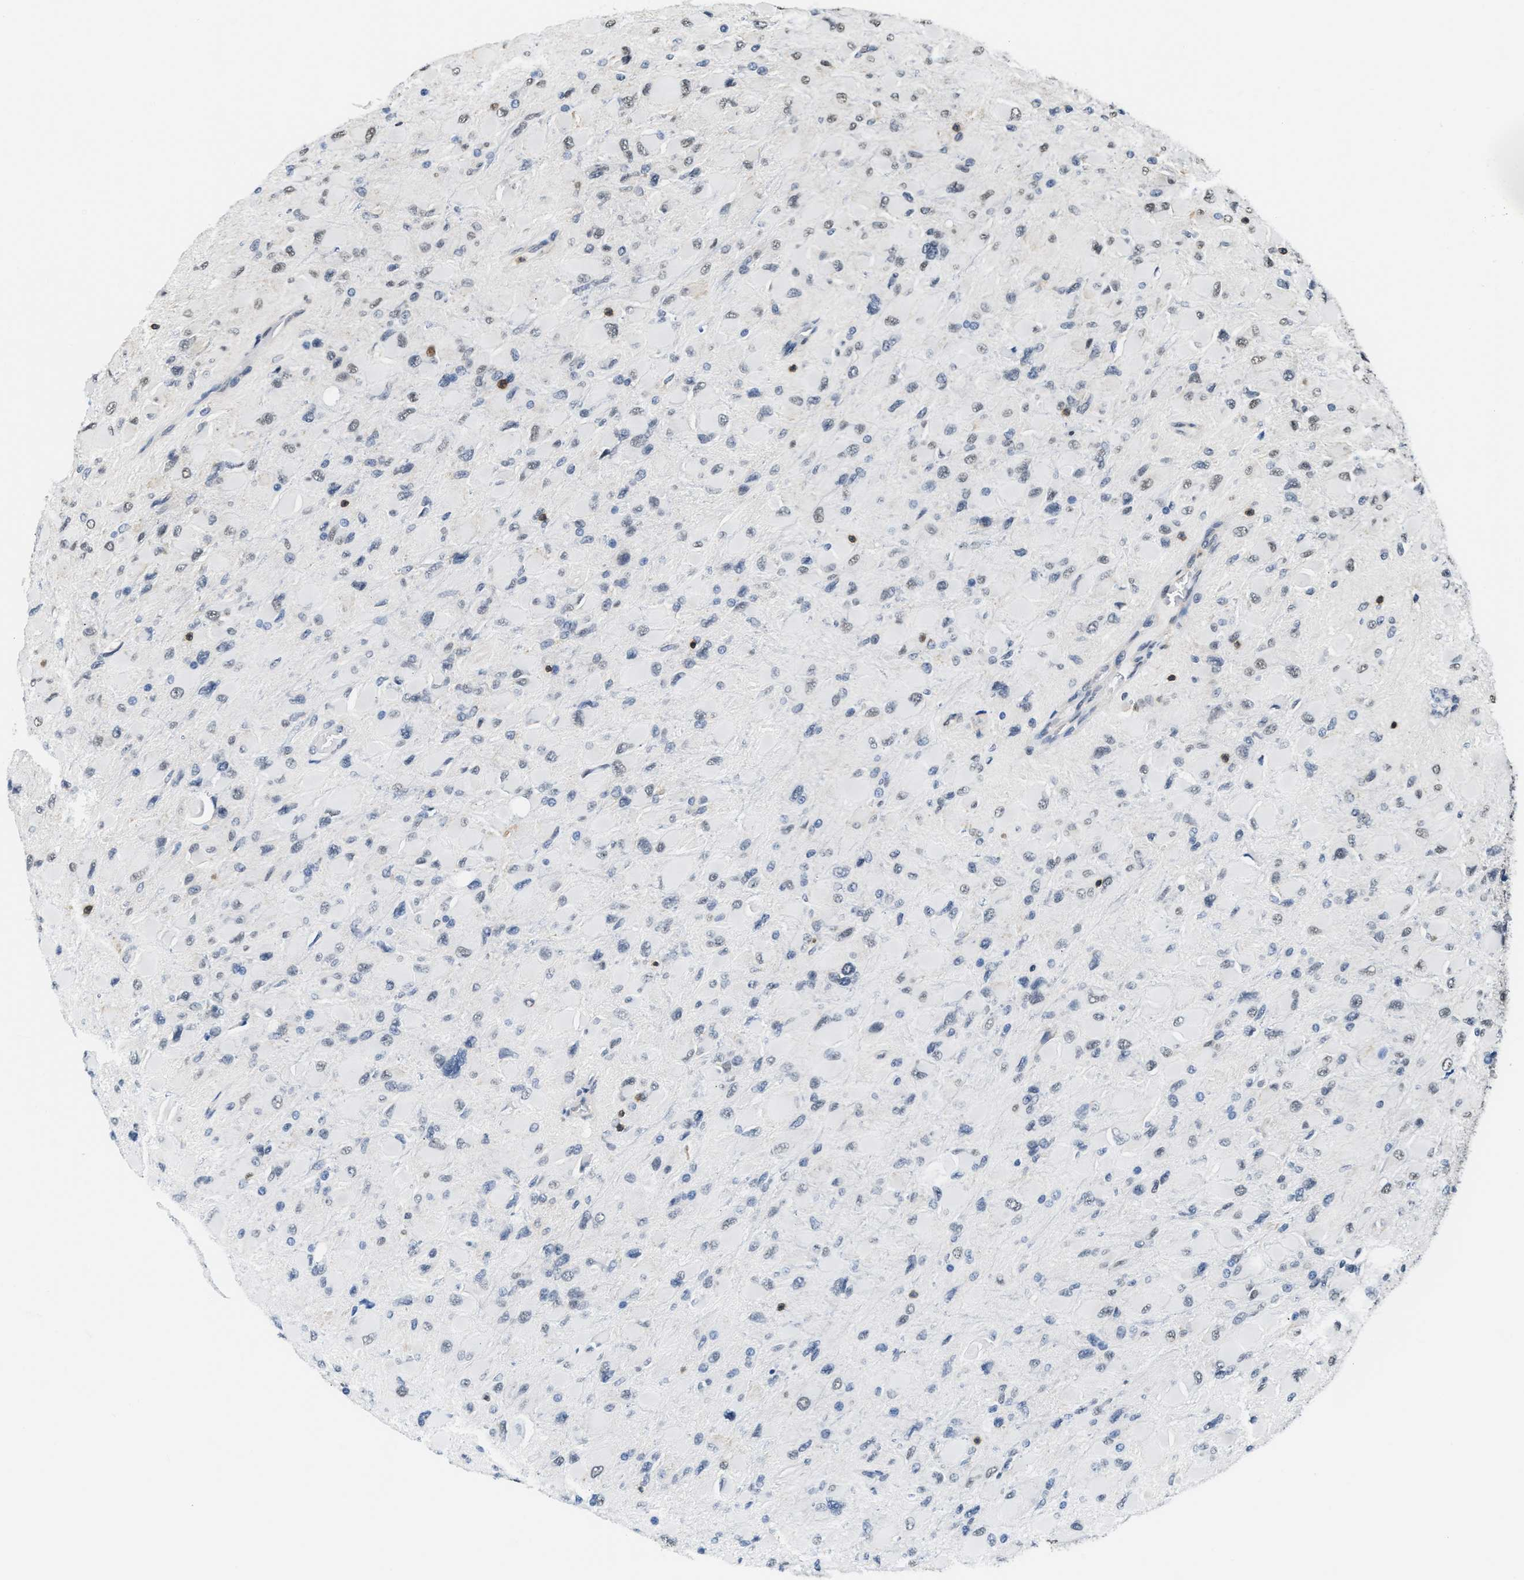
{"staining": {"intensity": "negative", "quantity": "none", "location": "none"}, "tissue": "glioma", "cell_type": "Tumor cells", "image_type": "cancer", "snomed": [{"axis": "morphology", "description": "Glioma, malignant, High grade"}, {"axis": "topography", "description": "Cerebral cortex"}], "caption": "Image shows no protein positivity in tumor cells of malignant glioma (high-grade) tissue.", "gene": "STK10", "patient": {"sex": "female", "age": 36}}